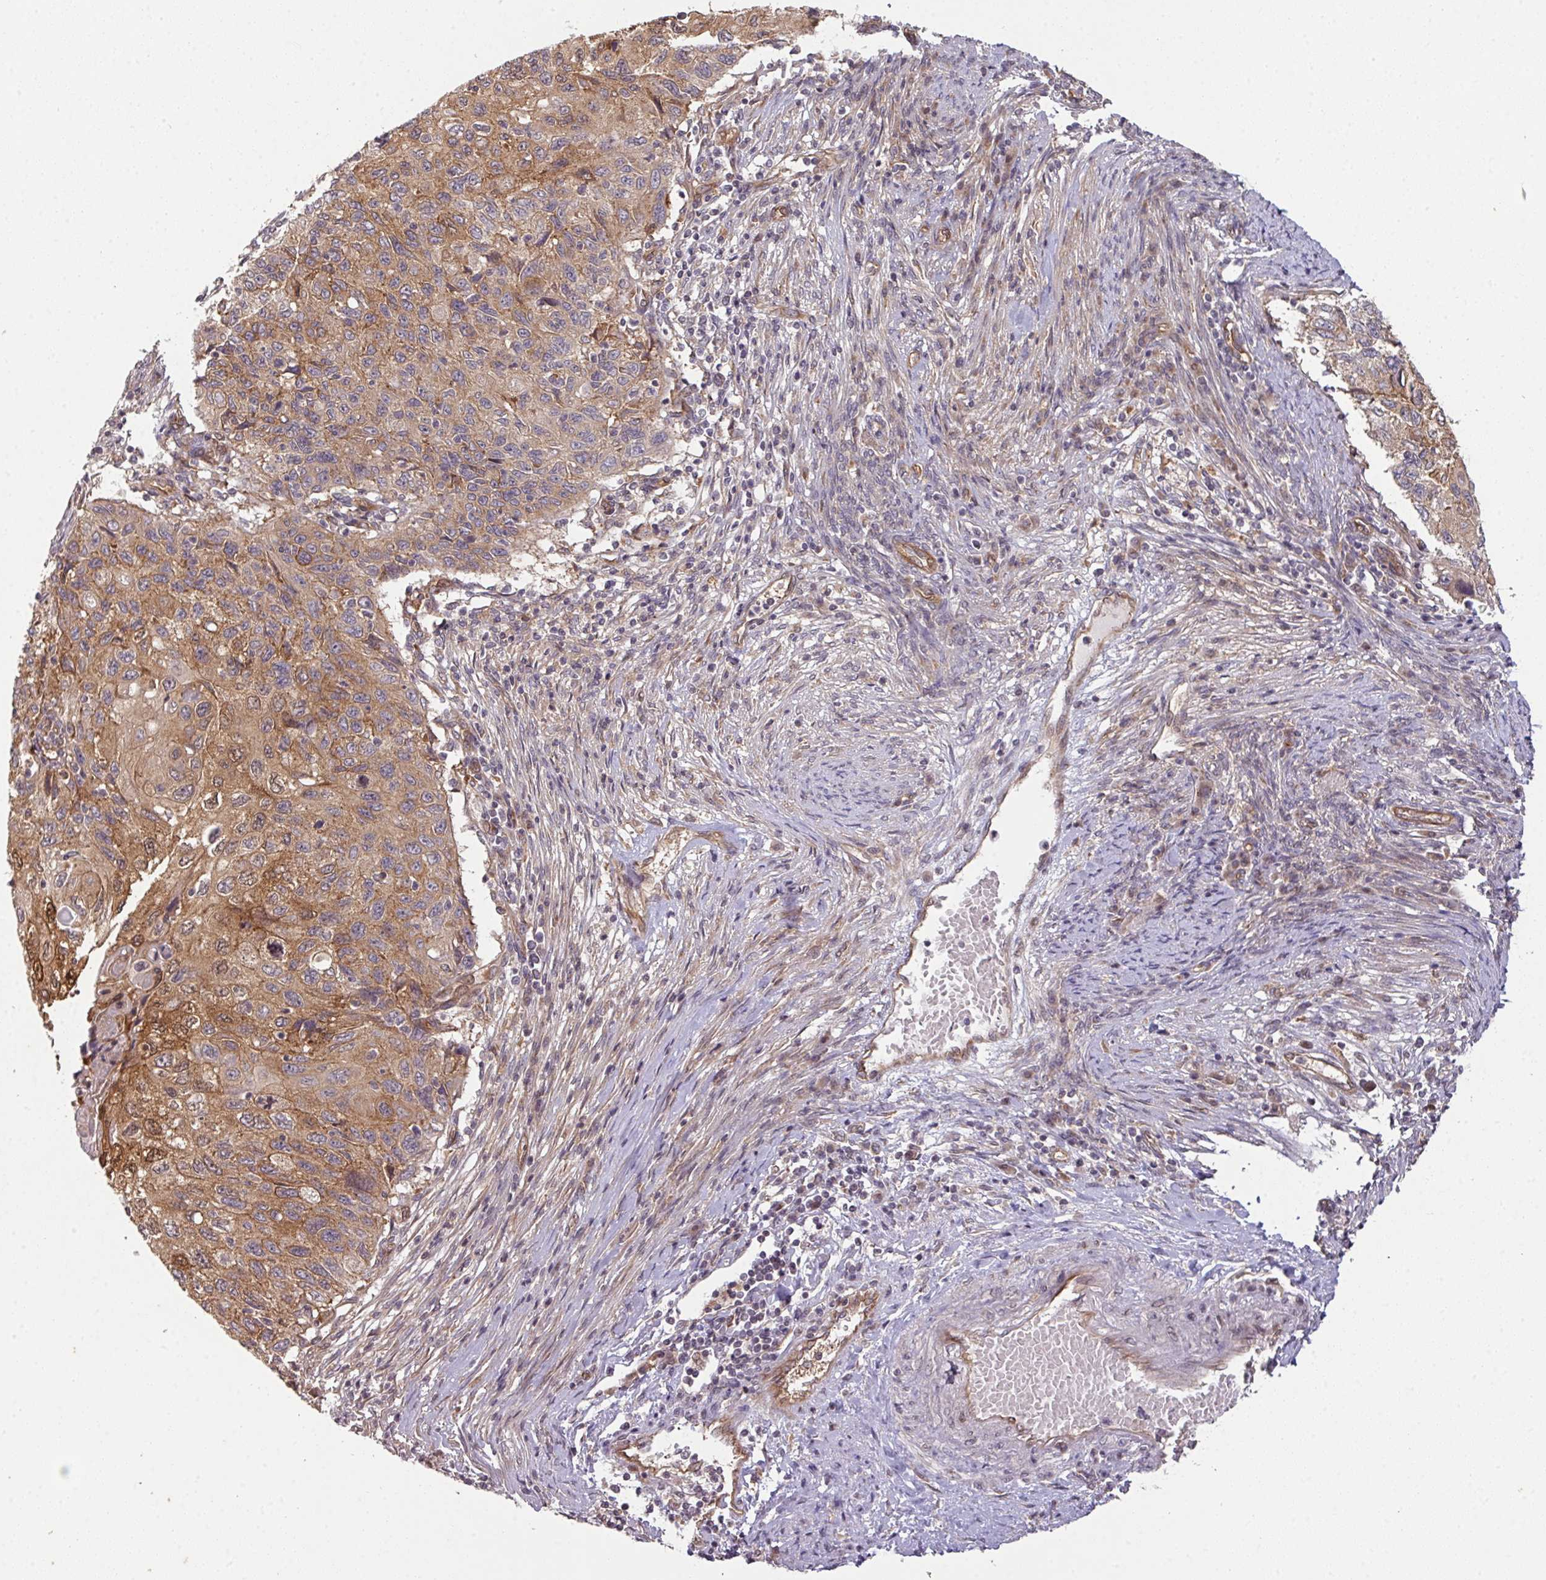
{"staining": {"intensity": "moderate", "quantity": ">75%", "location": "cytoplasmic/membranous,nuclear"}, "tissue": "cervical cancer", "cell_type": "Tumor cells", "image_type": "cancer", "snomed": [{"axis": "morphology", "description": "Squamous cell carcinoma, NOS"}, {"axis": "topography", "description": "Cervix"}], "caption": "Protein expression analysis of human squamous cell carcinoma (cervical) reveals moderate cytoplasmic/membranous and nuclear staining in approximately >75% of tumor cells.", "gene": "CYFIP2", "patient": {"sex": "female", "age": 70}}